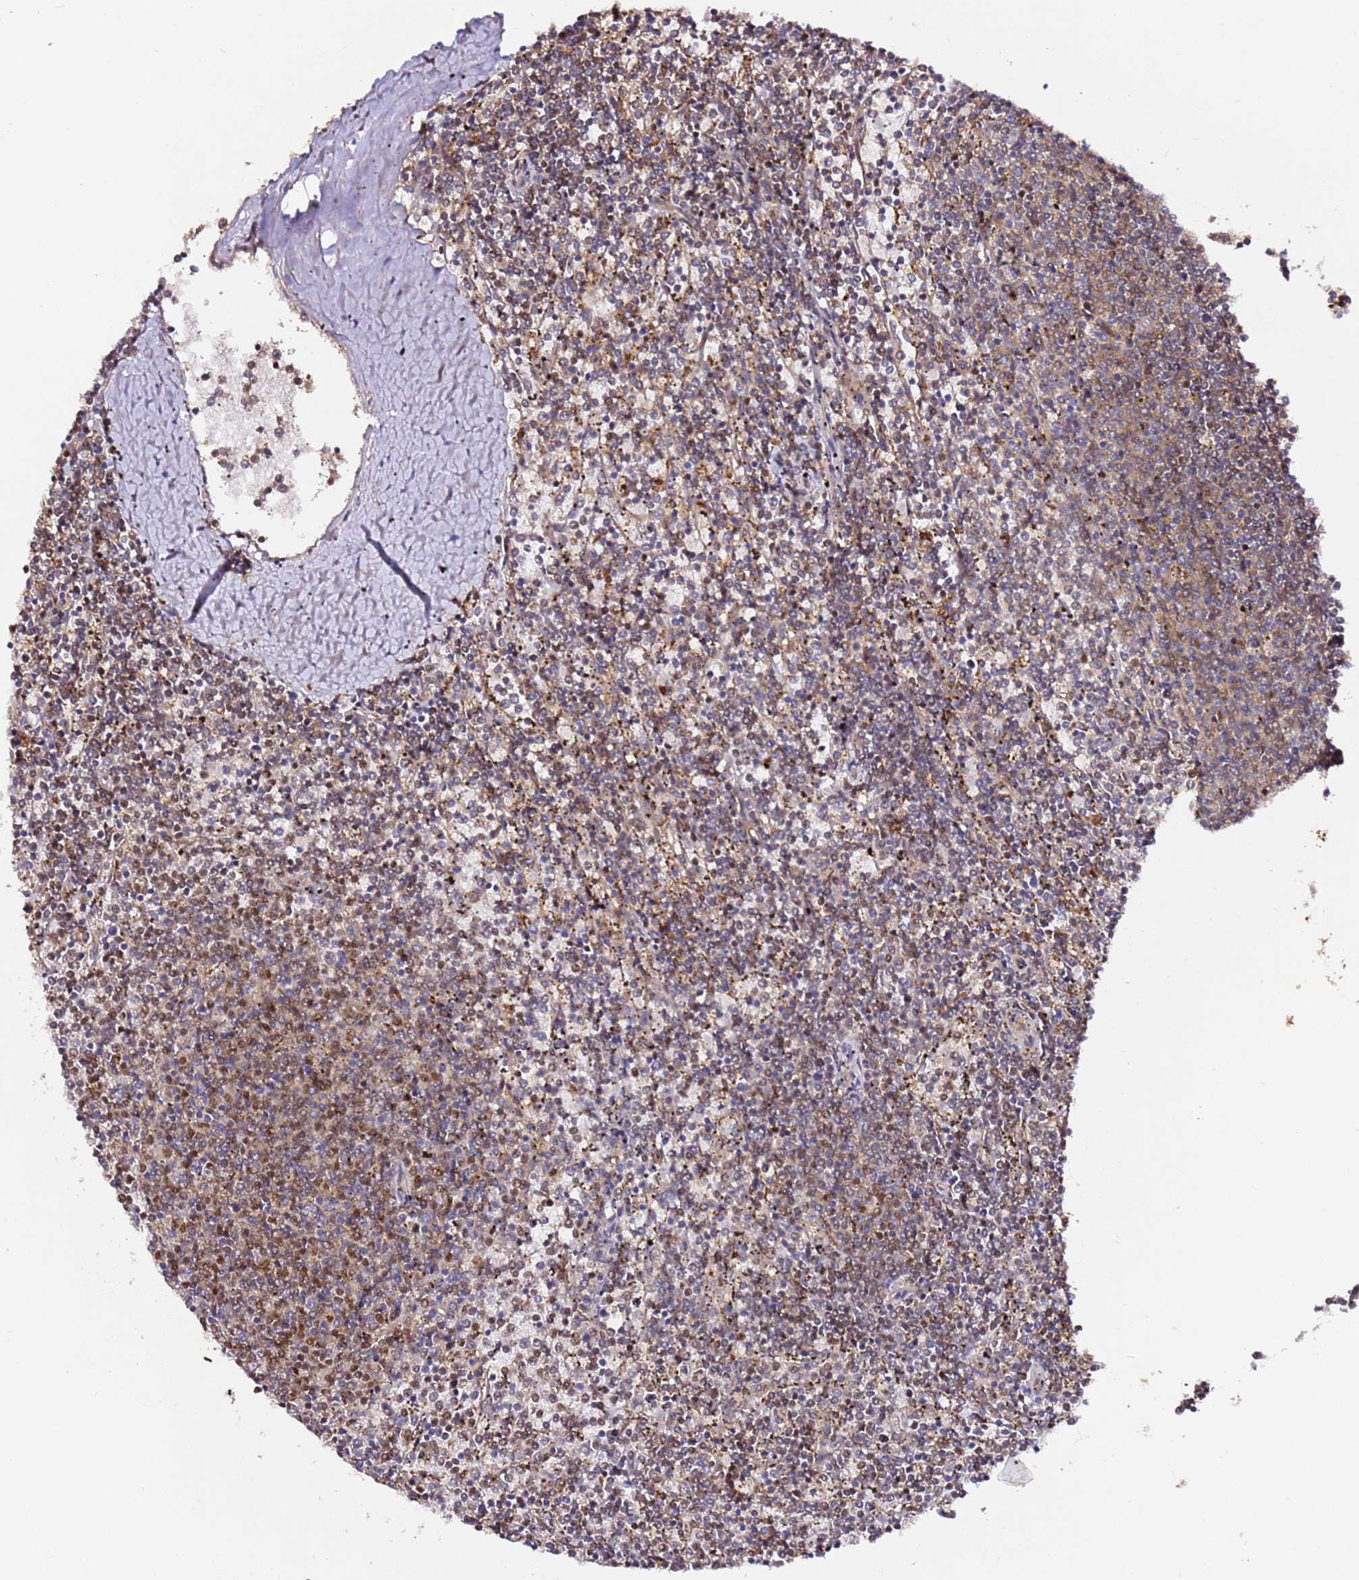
{"staining": {"intensity": "weak", "quantity": "25%-75%", "location": "cytoplasmic/membranous"}, "tissue": "lymphoma", "cell_type": "Tumor cells", "image_type": "cancer", "snomed": [{"axis": "morphology", "description": "Malignant lymphoma, non-Hodgkin's type, Low grade"}, {"axis": "topography", "description": "Spleen"}], "caption": "Protein expression analysis of human lymphoma reveals weak cytoplasmic/membranous positivity in about 25%-75% of tumor cells.", "gene": "ALG11", "patient": {"sex": "female", "age": 50}}